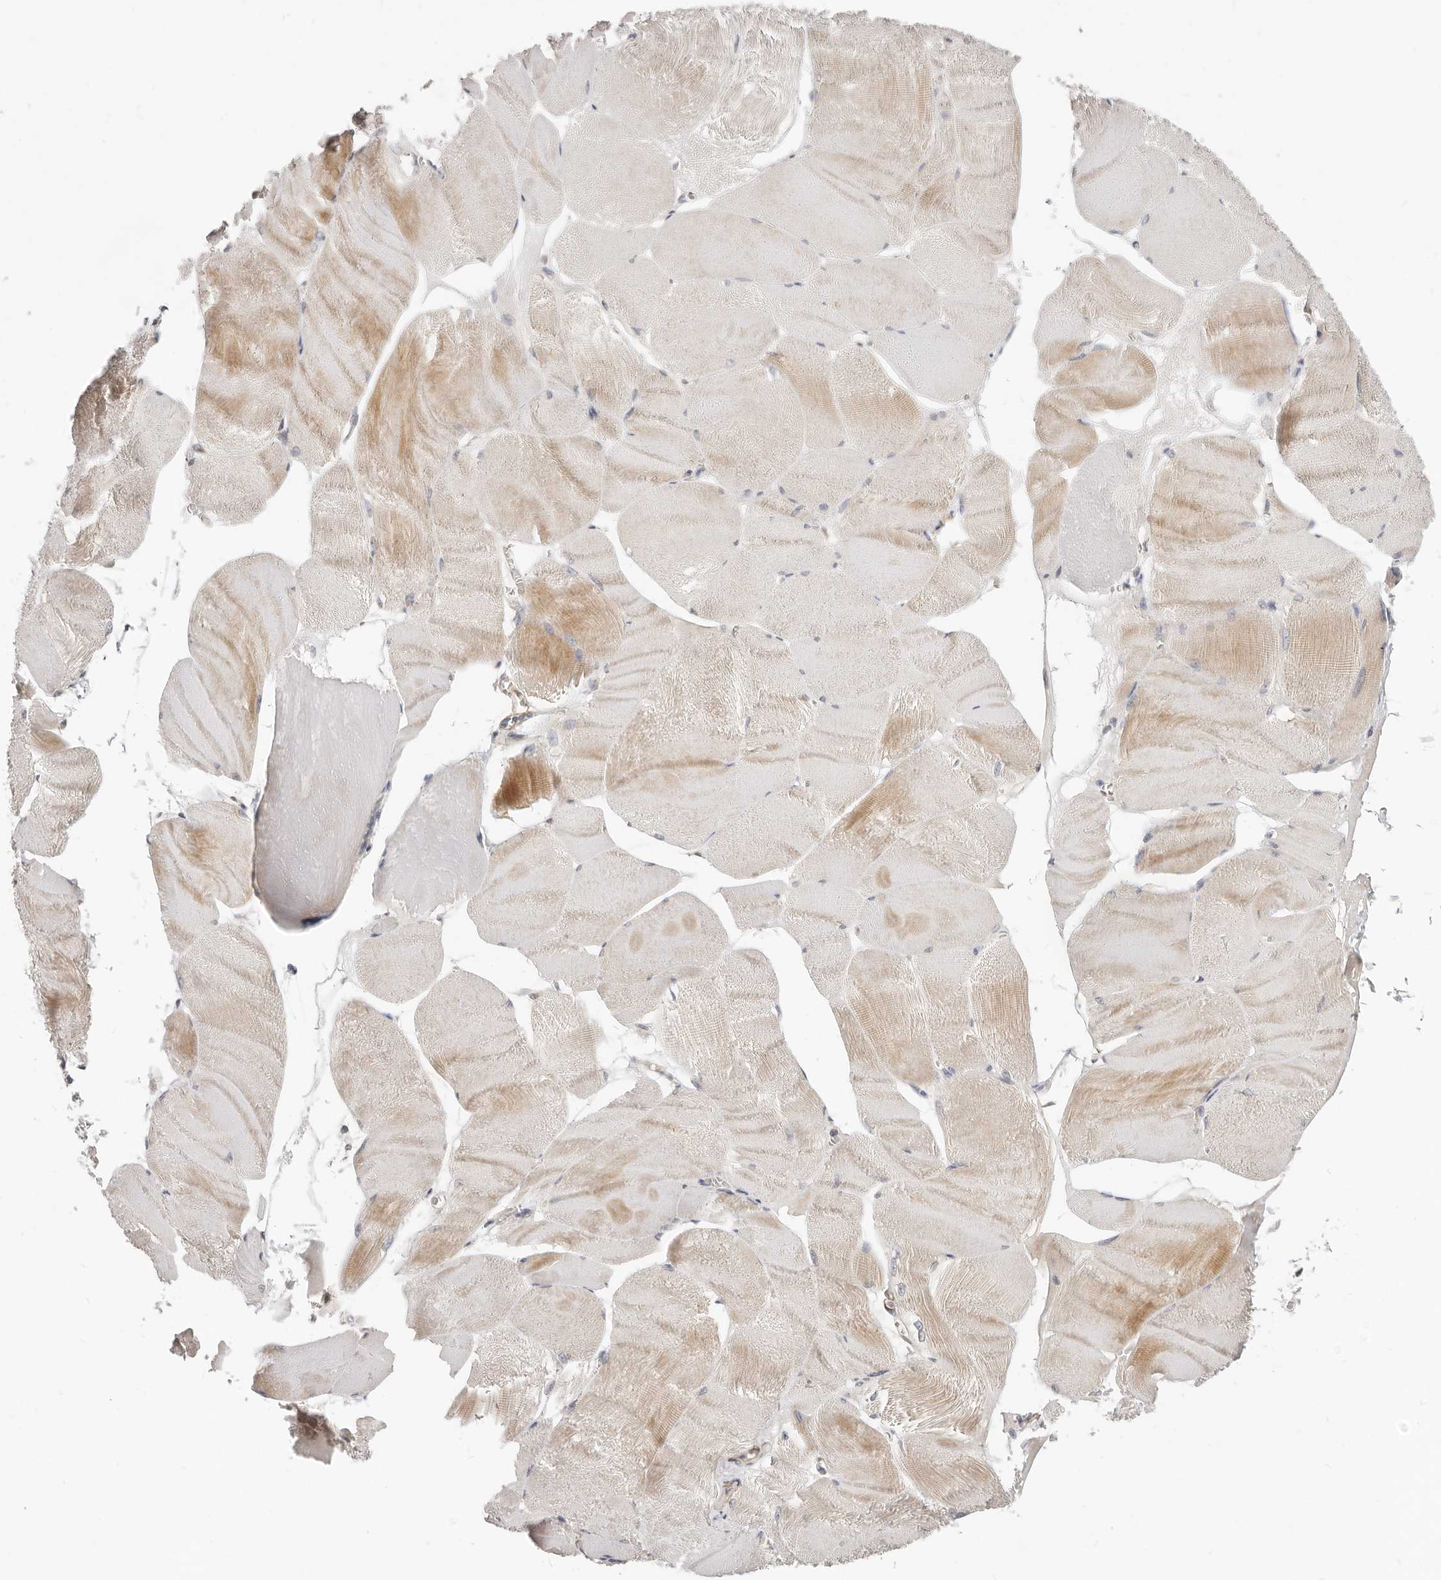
{"staining": {"intensity": "moderate", "quantity": ">75%", "location": "cytoplasmic/membranous"}, "tissue": "skeletal muscle", "cell_type": "Myocytes", "image_type": "normal", "snomed": [{"axis": "morphology", "description": "Normal tissue, NOS"}, {"axis": "morphology", "description": "Basal cell carcinoma"}, {"axis": "topography", "description": "Skeletal muscle"}], "caption": "Protein staining exhibits moderate cytoplasmic/membranous expression in about >75% of myocytes in unremarkable skeletal muscle.", "gene": "RABAC1", "patient": {"sex": "female", "age": 64}}